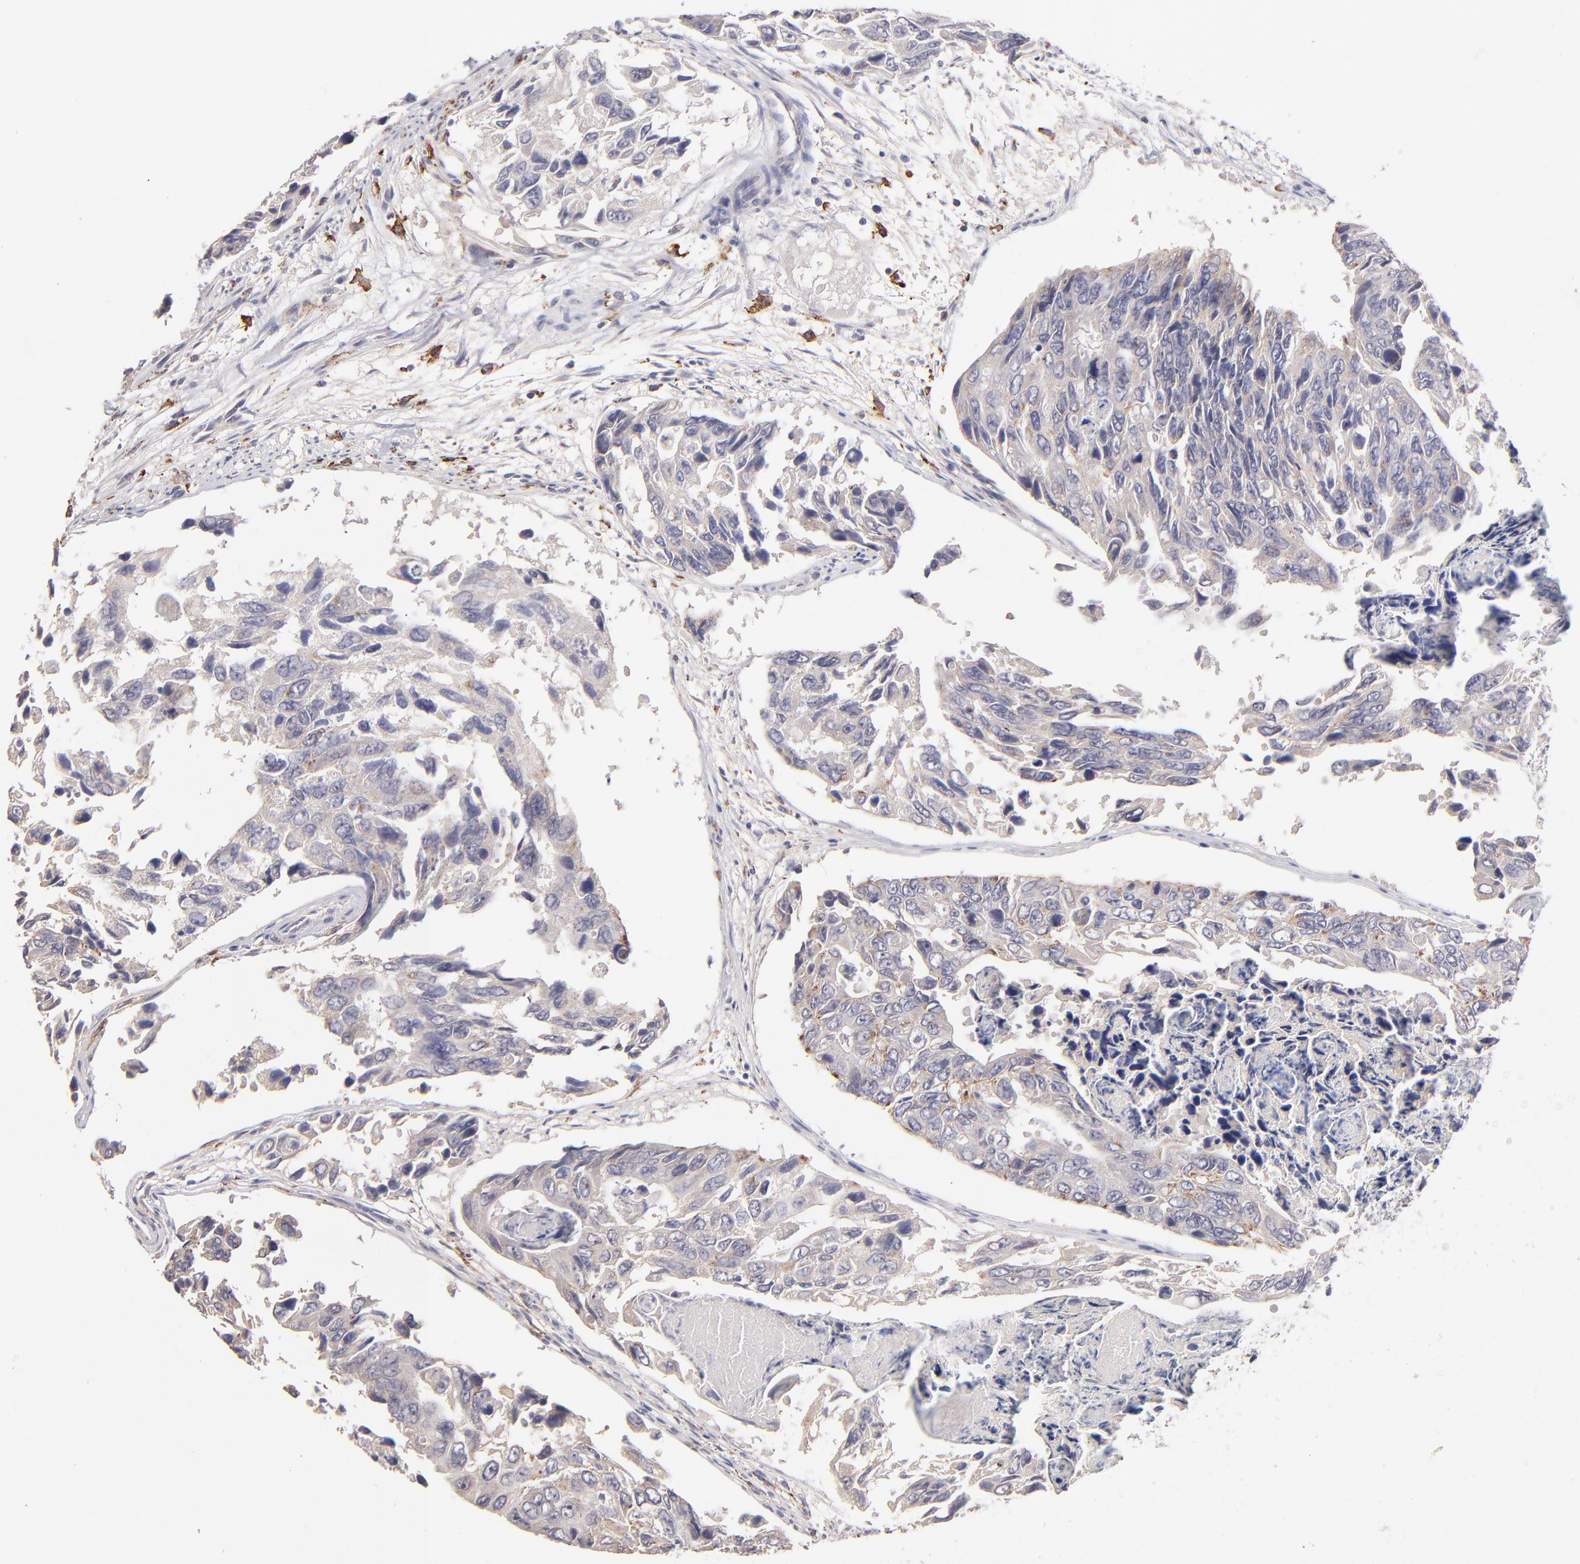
{"staining": {"intensity": "weak", "quantity": ">75%", "location": "cytoplasmic/membranous"}, "tissue": "colorectal cancer", "cell_type": "Tumor cells", "image_type": "cancer", "snomed": [{"axis": "morphology", "description": "Adenocarcinoma, NOS"}, {"axis": "topography", "description": "Colon"}], "caption": "Approximately >75% of tumor cells in colorectal cancer reveal weak cytoplasmic/membranous protein positivity as visualized by brown immunohistochemical staining.", "gene": "GLDC", "patient": {"sex": "female", "age": 86}}